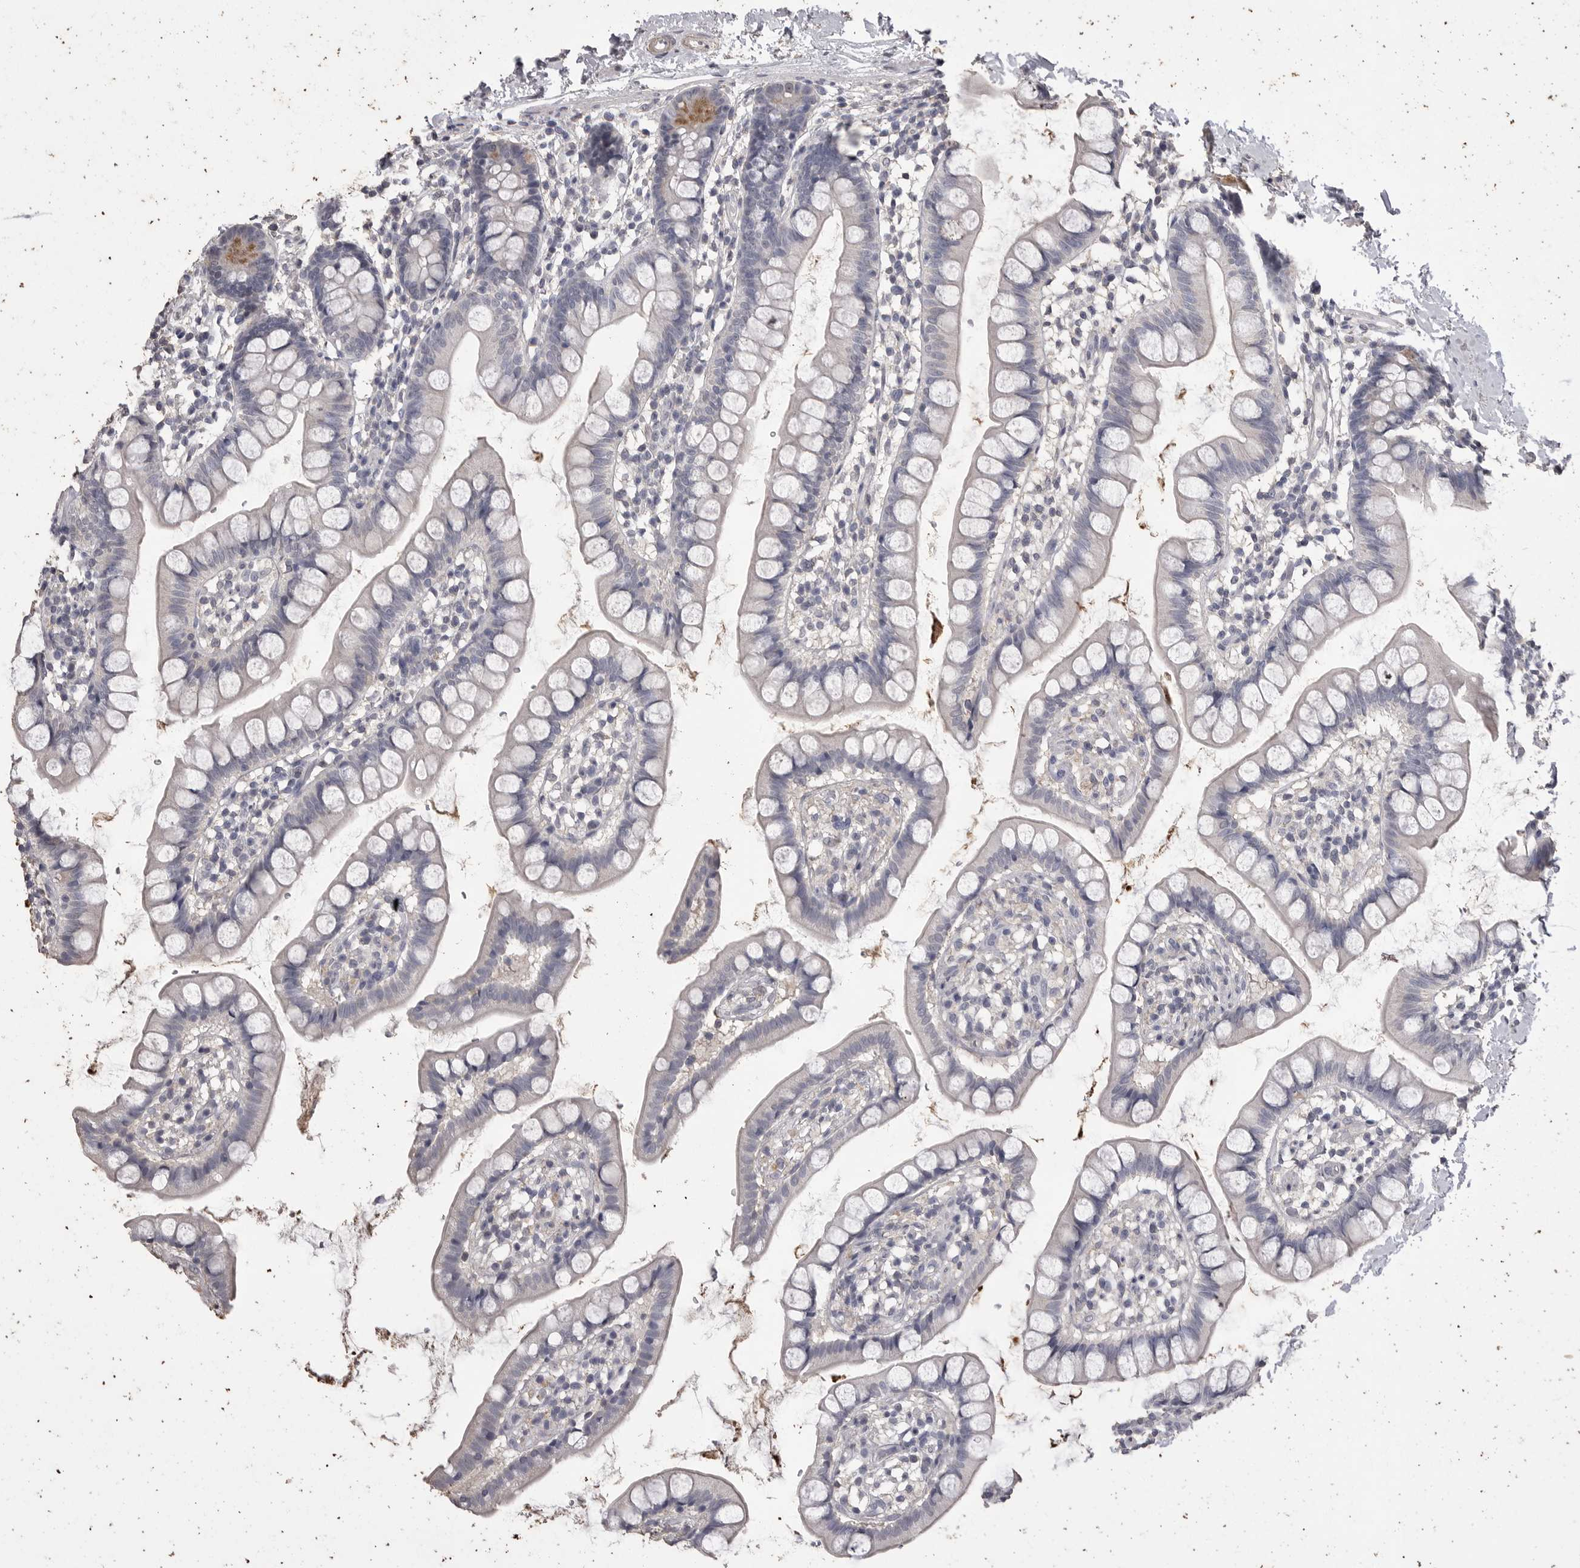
{"staining": {"intensity": "moderate", "quantity": "<25%", "location": "cytoplasmic/membranous"}, "tissue": "small intestine", "cell_type": "Glandular cells", "image_type": "normal", "snomed": [{"axis": "morphology", "description": "Normal tissue, NOS"}, {"axis": "topography", "description": "Small intestine"}], "caption": "Immunohistochemical staining of unremarkable small intestine displays low levels of moderate cytoplasmic/membranous staining in about <25% of glandular cells.", "gene": "MMP7", "patient": {"sex": "female", "age": 84}}